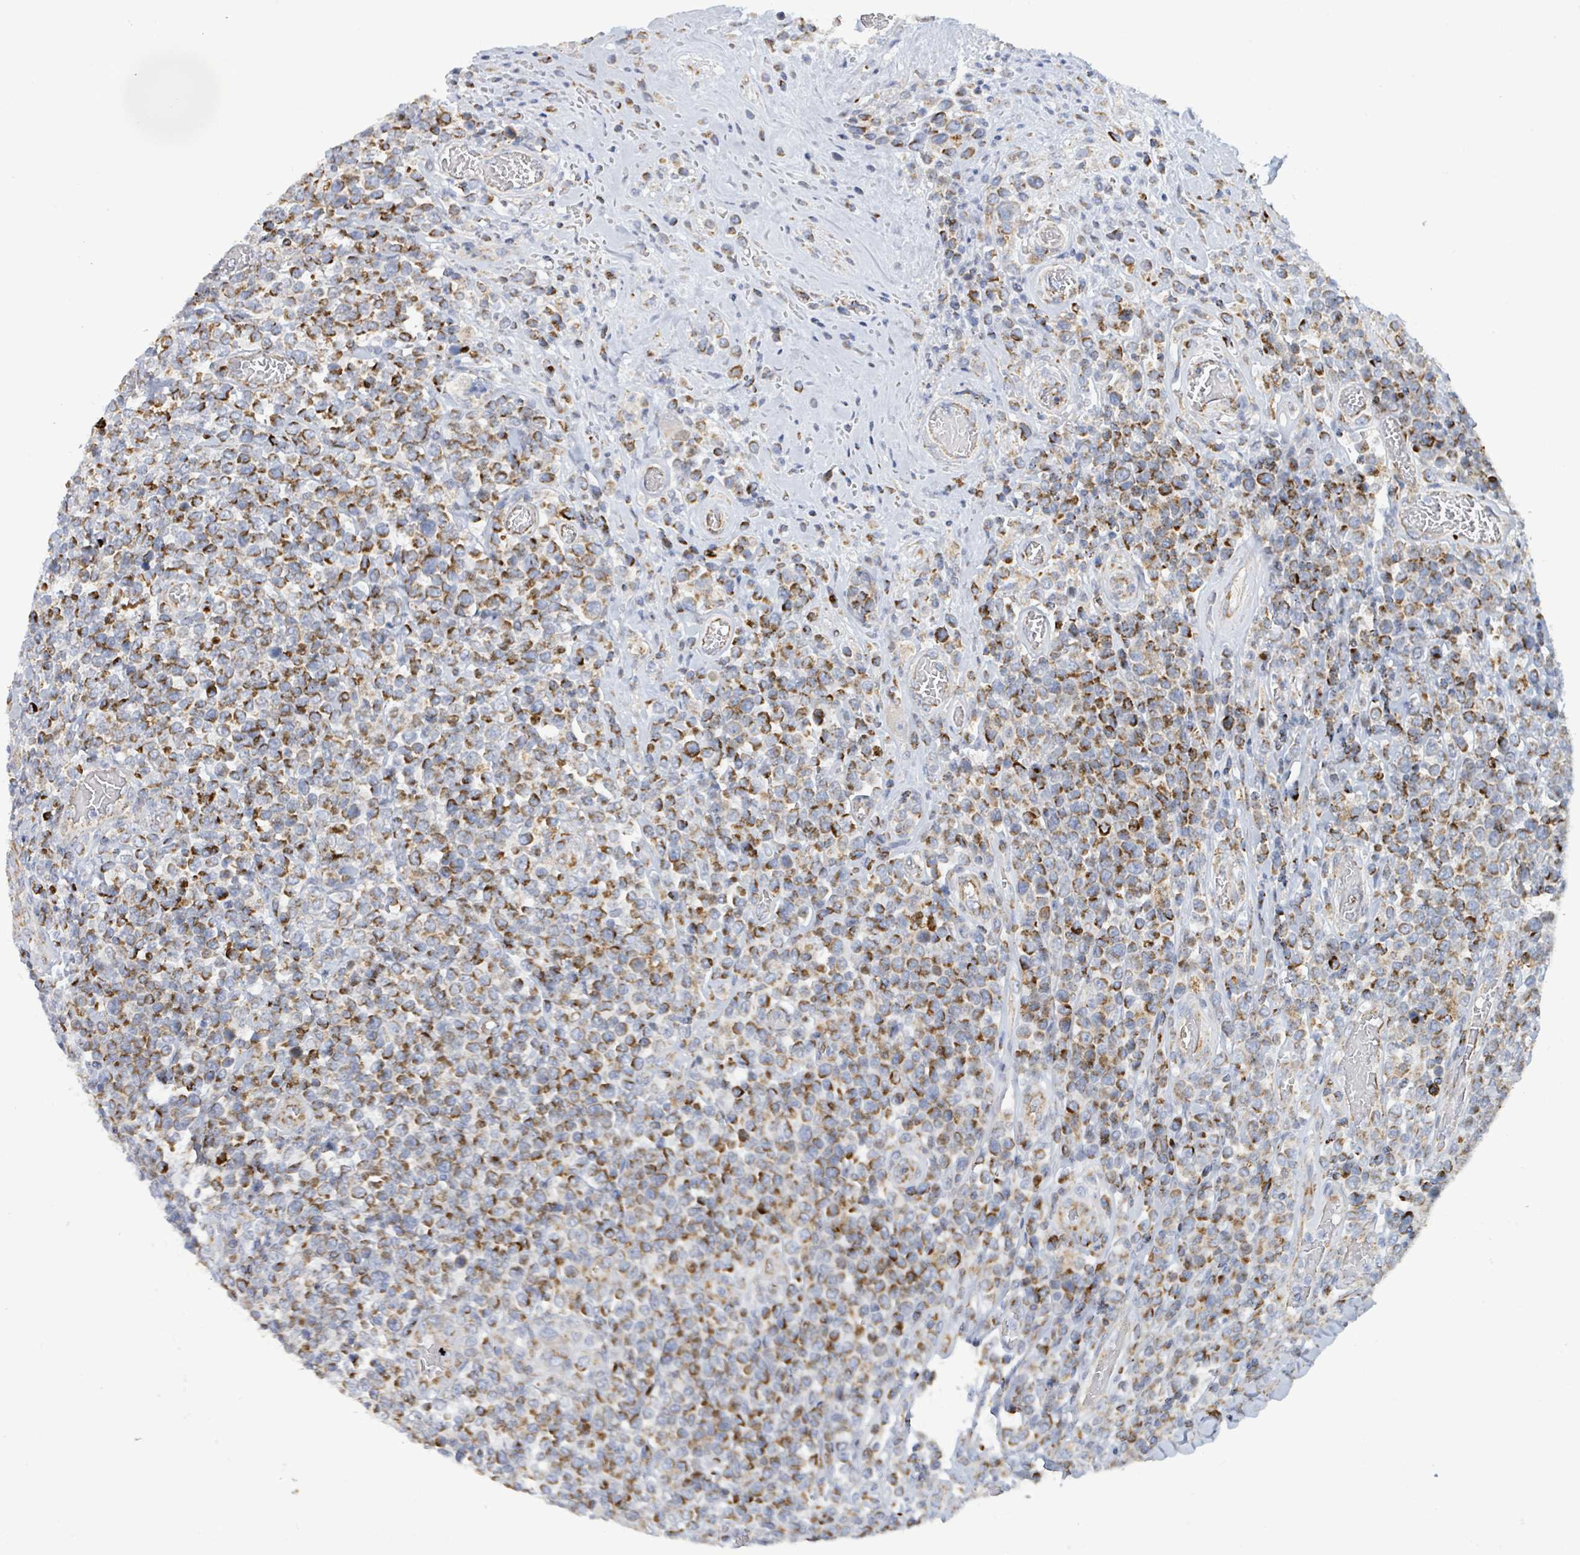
{"staining": {"intensity": "strong", "quantity": "25%-75%", "location": "cytoplasmic/membranous"}, "tissue": "lymphoma", "cell_type": "Tumor cells", "image_type": "cancer", "snomed": [{"axis": "morphology", "description": "Malignant lymphoma, non-Hodgkin's type, High grade"}, {"axis": "topography", "description": "Soft tissue"}], "caption": "Immunohistochemistry (IHC) staining of high-grade malignant lymphoma, non-Hodgkin's type, which shows high levels of strong cytoplasmic/membranous expression in approximately 25%-75% of tumor cells indicating strong cytoplasmic/membranous protein staining. The staining was performed using DAB (3,3'-diaminobenzidine) (brown) for protein detection and nuclei were counterstained in hematoxylin (blue).", "gene": "SUCLG2", "patient": {"sex": "female", "age": 56}}